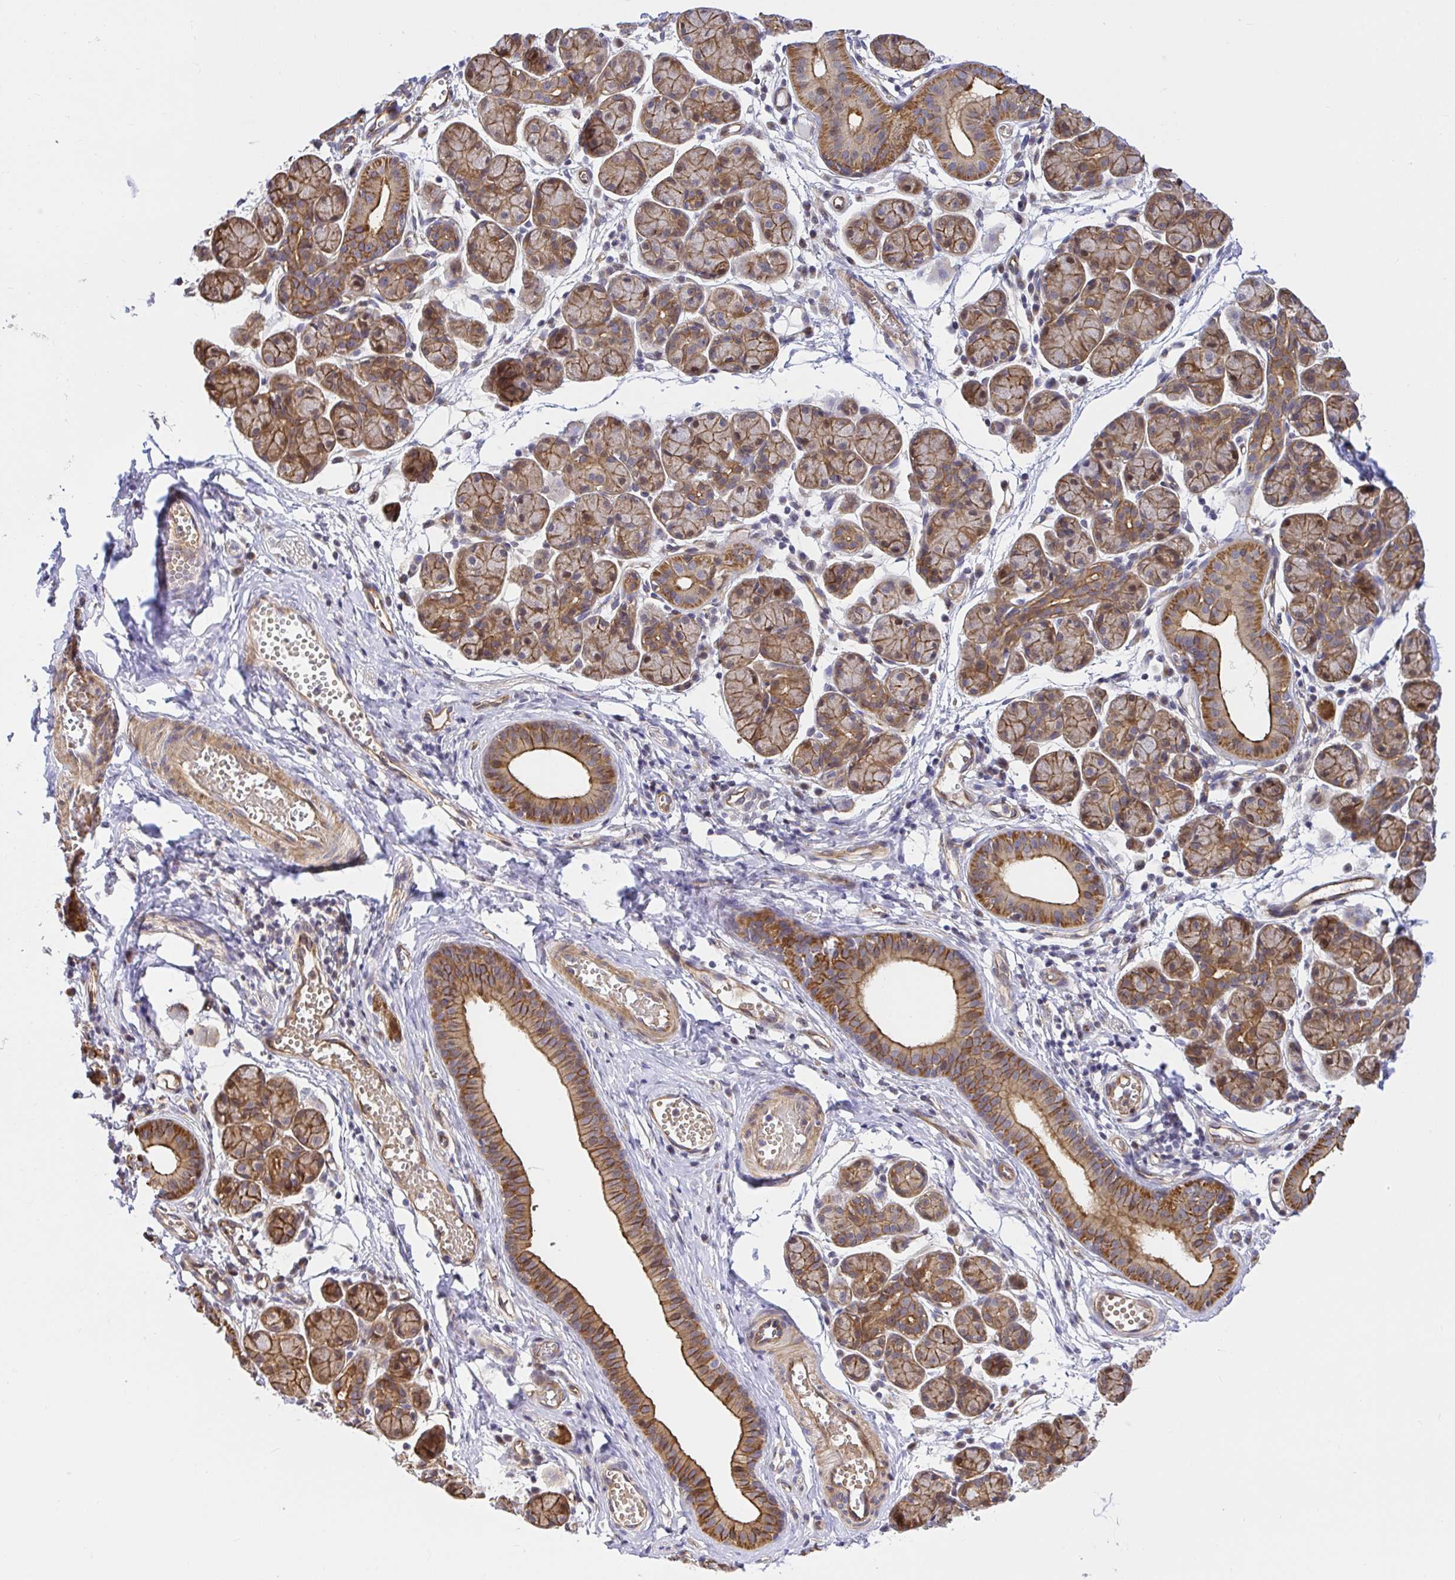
{"staining": {"intensity": "moderate", "quantity": ">75%", "location": "cytoplasmic/membranous"}, "tissue": "salivary gland", "cell_type": "Glandular cells", "image_type": "normal", "snomed": [{"axis": "morphology", "description": "Normal tissue, NOS"}, {"axis": "morphology", "description": "Inflammation, NOS"}, {"axis": "topography", "description": "Lymph node"}, {"axis": "topography", "description": "Salivary gland"}], "caption": "This is an image of immunohistochemistry (IHC) staining of normal salivary gland, which shows moderate staining in the cytoplasmic/membranous of glandular cells.", "gene": "TRIM55", "patient": {"sex": "male", "age": 3}}